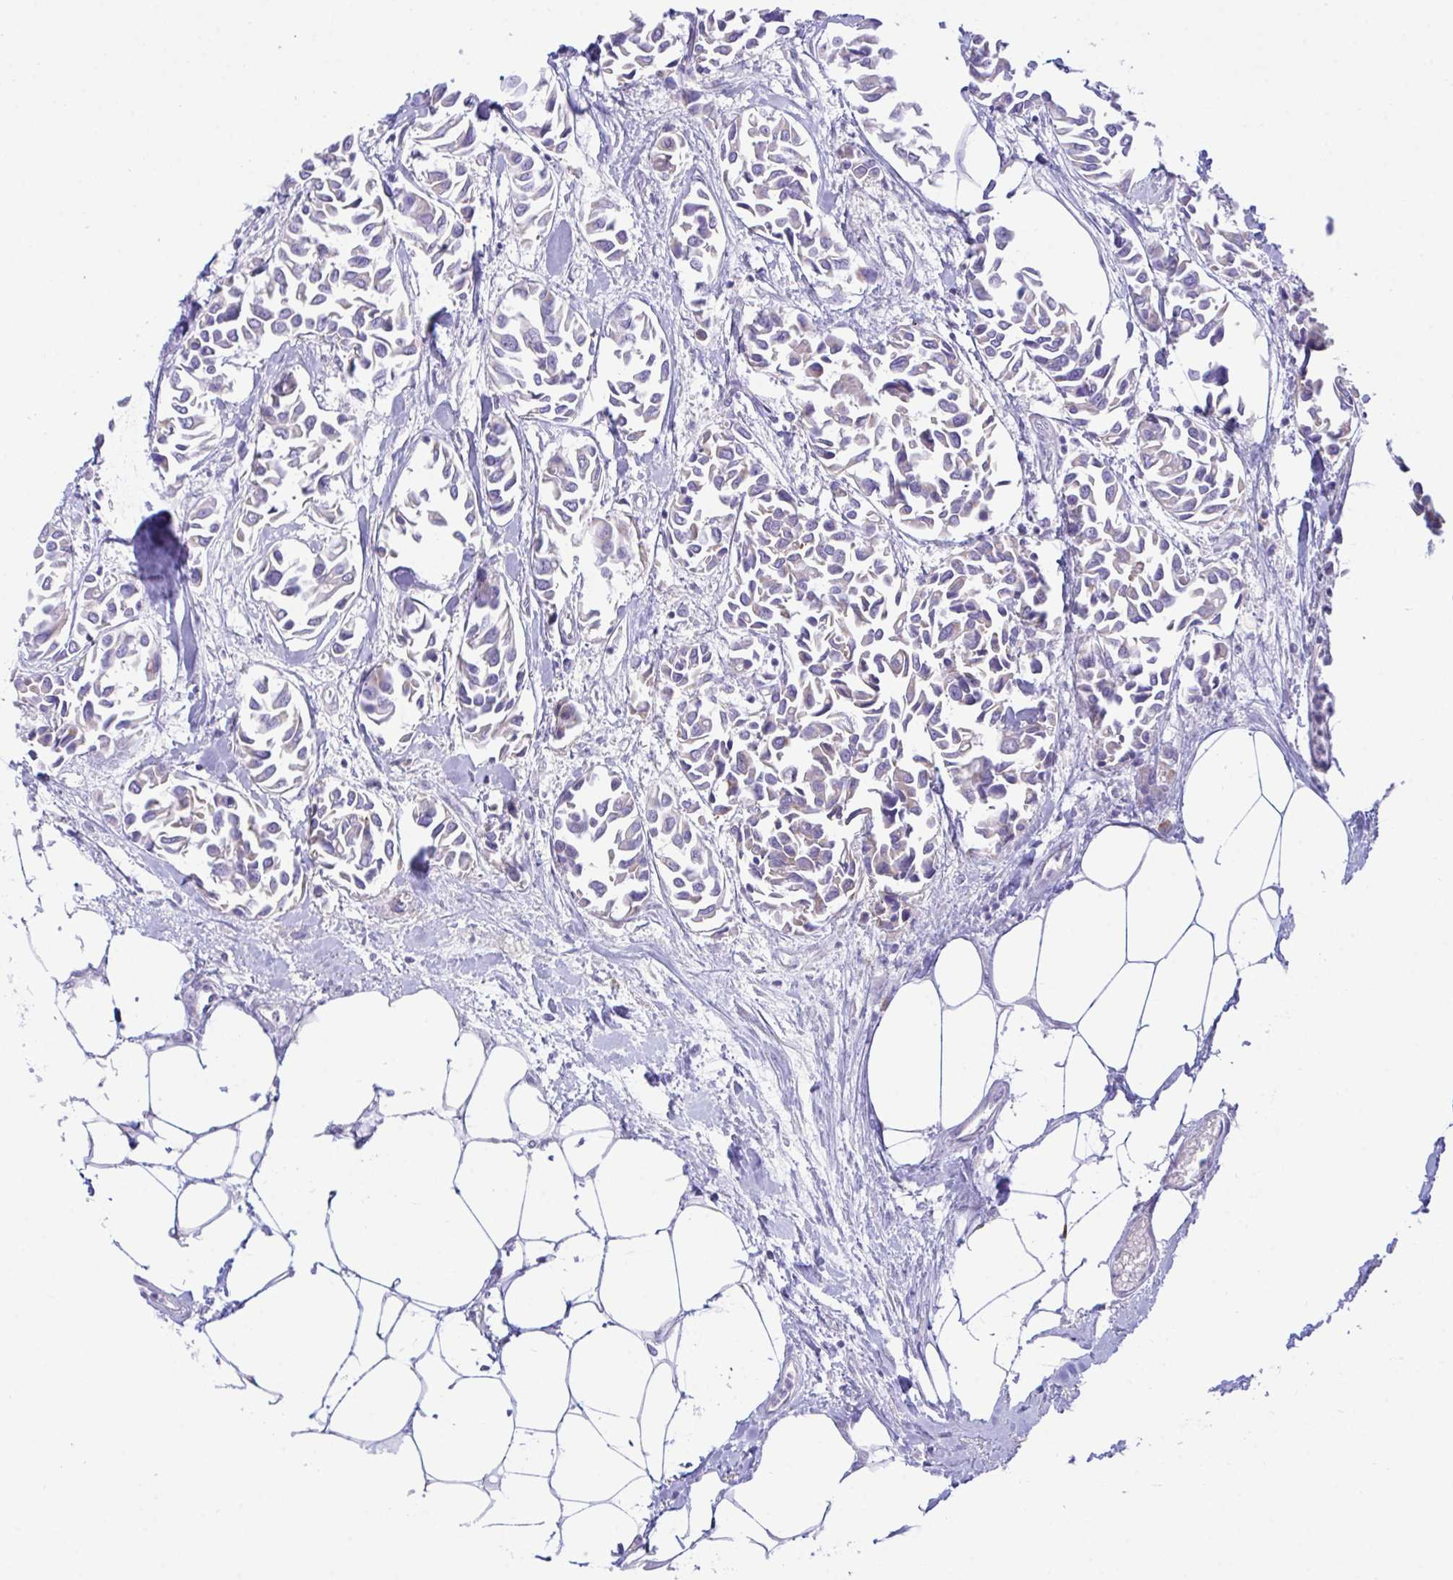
{"staining": {"intensity": "negative", "quantity": "none", "location": "none"}, "tissue": "breast cancer", "cell_type": "Tumor cells", "image_type": "cancer", "snomed": [{"axis": "morphology", "description": "Duct carcinoma"}, {"axis": "topography", "description": "Breast"}], "caption": "Immunohistochemistry (IHC) of human breast cancer demonstrates no staining in tumor cells.", "gene": "TMEM106B", "patient": {"sex": "female", "age": 54}}